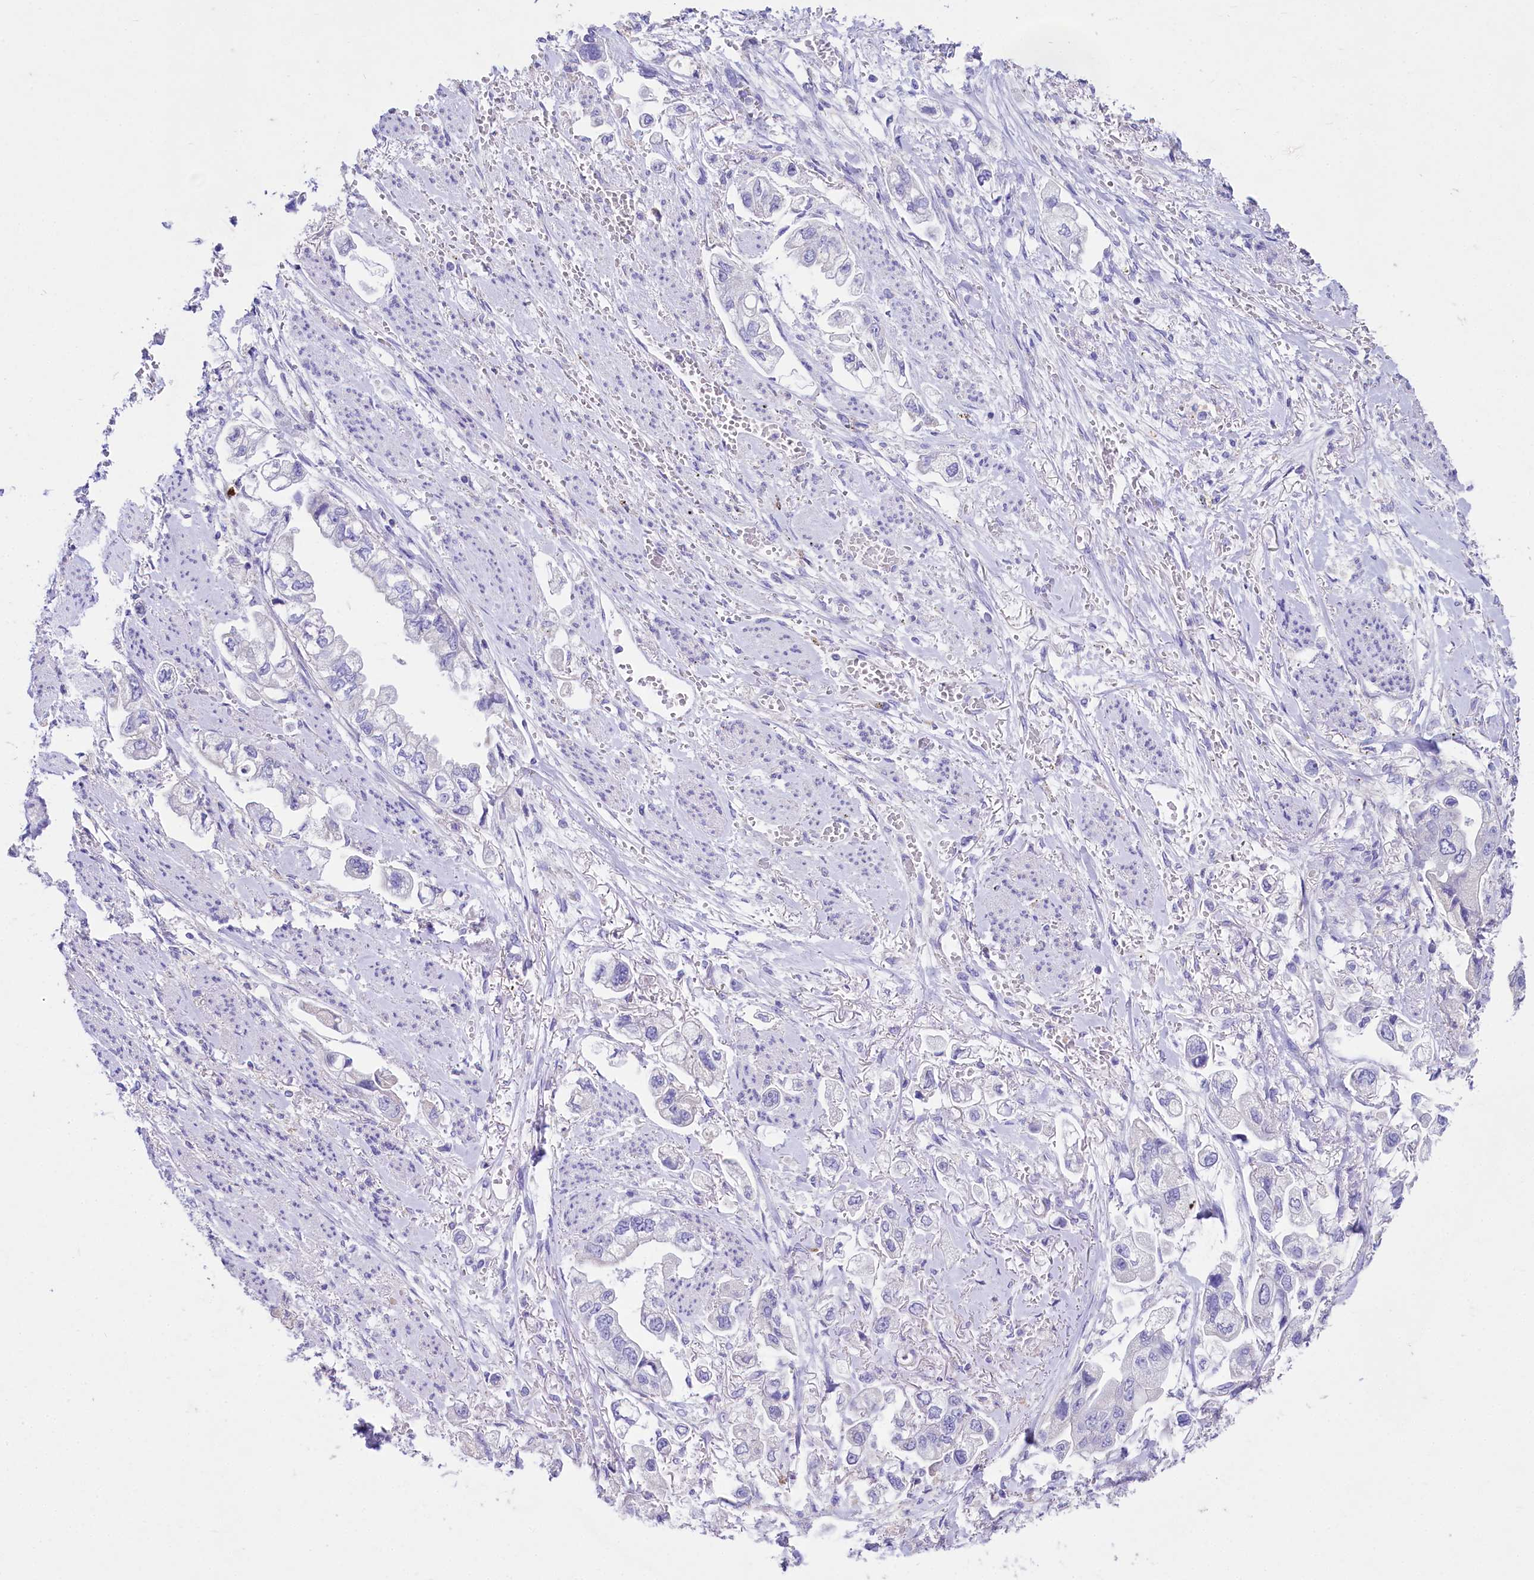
{"staining": {"intensity": "negative", "quantity": "none", "location": "none"}, "tissue": "stomach cancer", "cell_type": "Tumor cells", "image_type": "cancer", "snomed": [{"axis": "morphology", "description": "Adenocarcinoma, NOS"}, {"axis": "topography", "description": "Stomach"}], "caption": "DAB immunohistochemical staining of stomach adenocarcinoma displays no significant positivity in tumor cells.", "gene": "VPS26B", "patient": {"sex": "male", "age": 62}}